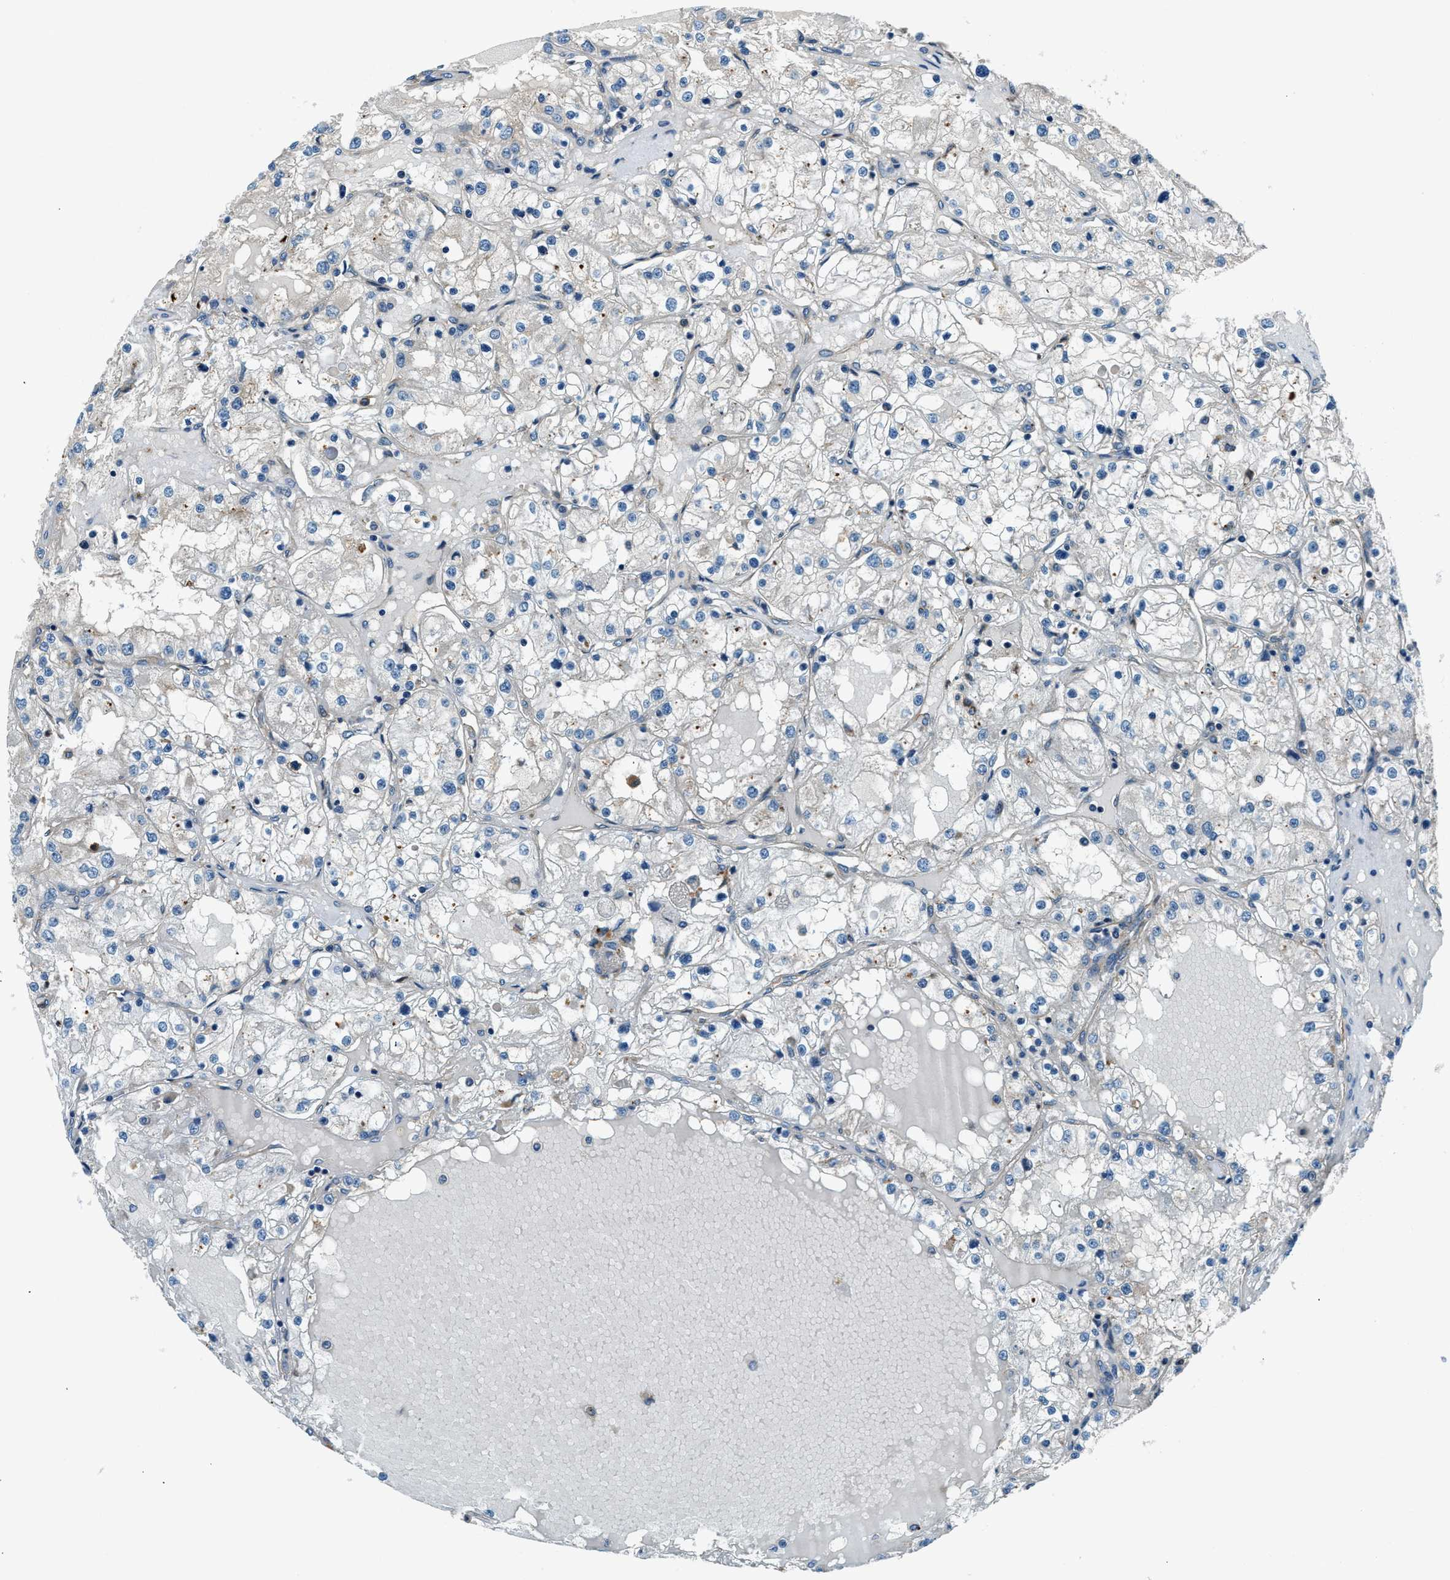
{"staining": {"intensity": "negative", "quantity": "none", "location": "none"}, "tissue": "renal cancer", "cell_type": "Tumor cells", "image_type": "cancer", "snomed": [{"axis": "morphology", "description": "Adenocarcinoma, NOS"}, {"axis": "topography", "description": "Kidney"}], "caption": "This is an immunohistochemistry (IHC) photomicrograph of human adenocarcinoma (renal). There is no expression in tumor cells.", "gene": "SLC19A2", "patient": {"sex": "male", "age": 68}}